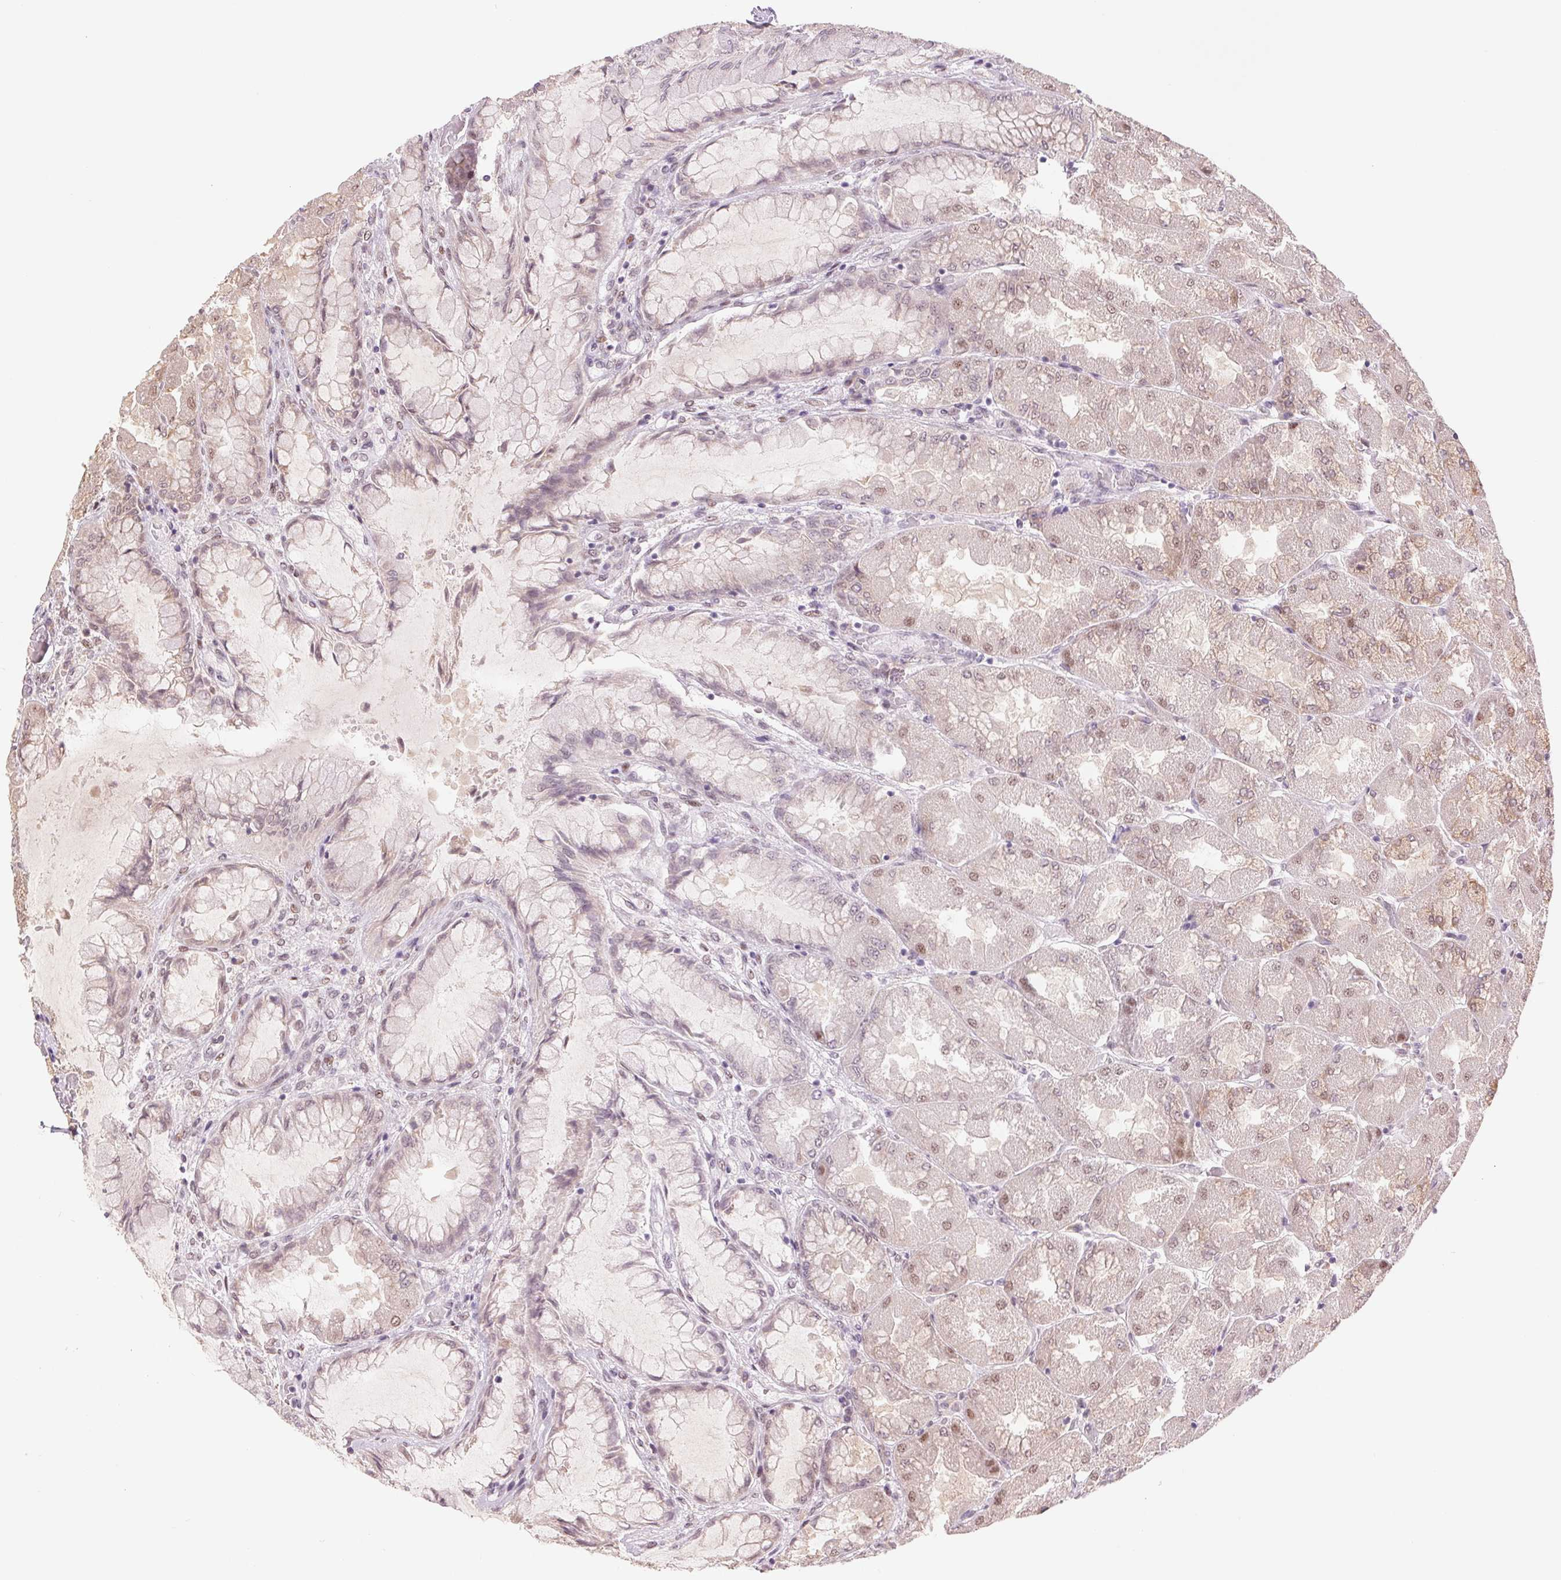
{"staining": {"intensity": "moderate", "quantity": "25%-75%", "location": "cytoplasmic/membranous,nuclear"}, "tissue": "stomach", "cell_type": "Glandular cells", "image_type": "normal", "snomed": [{"axis": "morphology", "description": "Normal tissue, NOS"}, {"axis": "topography", "description": "Stomach"}], "caption": "Immunohistochemical staining of normal stomach shows 25%-75% levels of moderate cytoplasmic/membranous,nuclear protein expression in approximately 25%-75% of glandular cells.", "gene": "ERI3", "patient": {"sex": "female", "age": 61}}